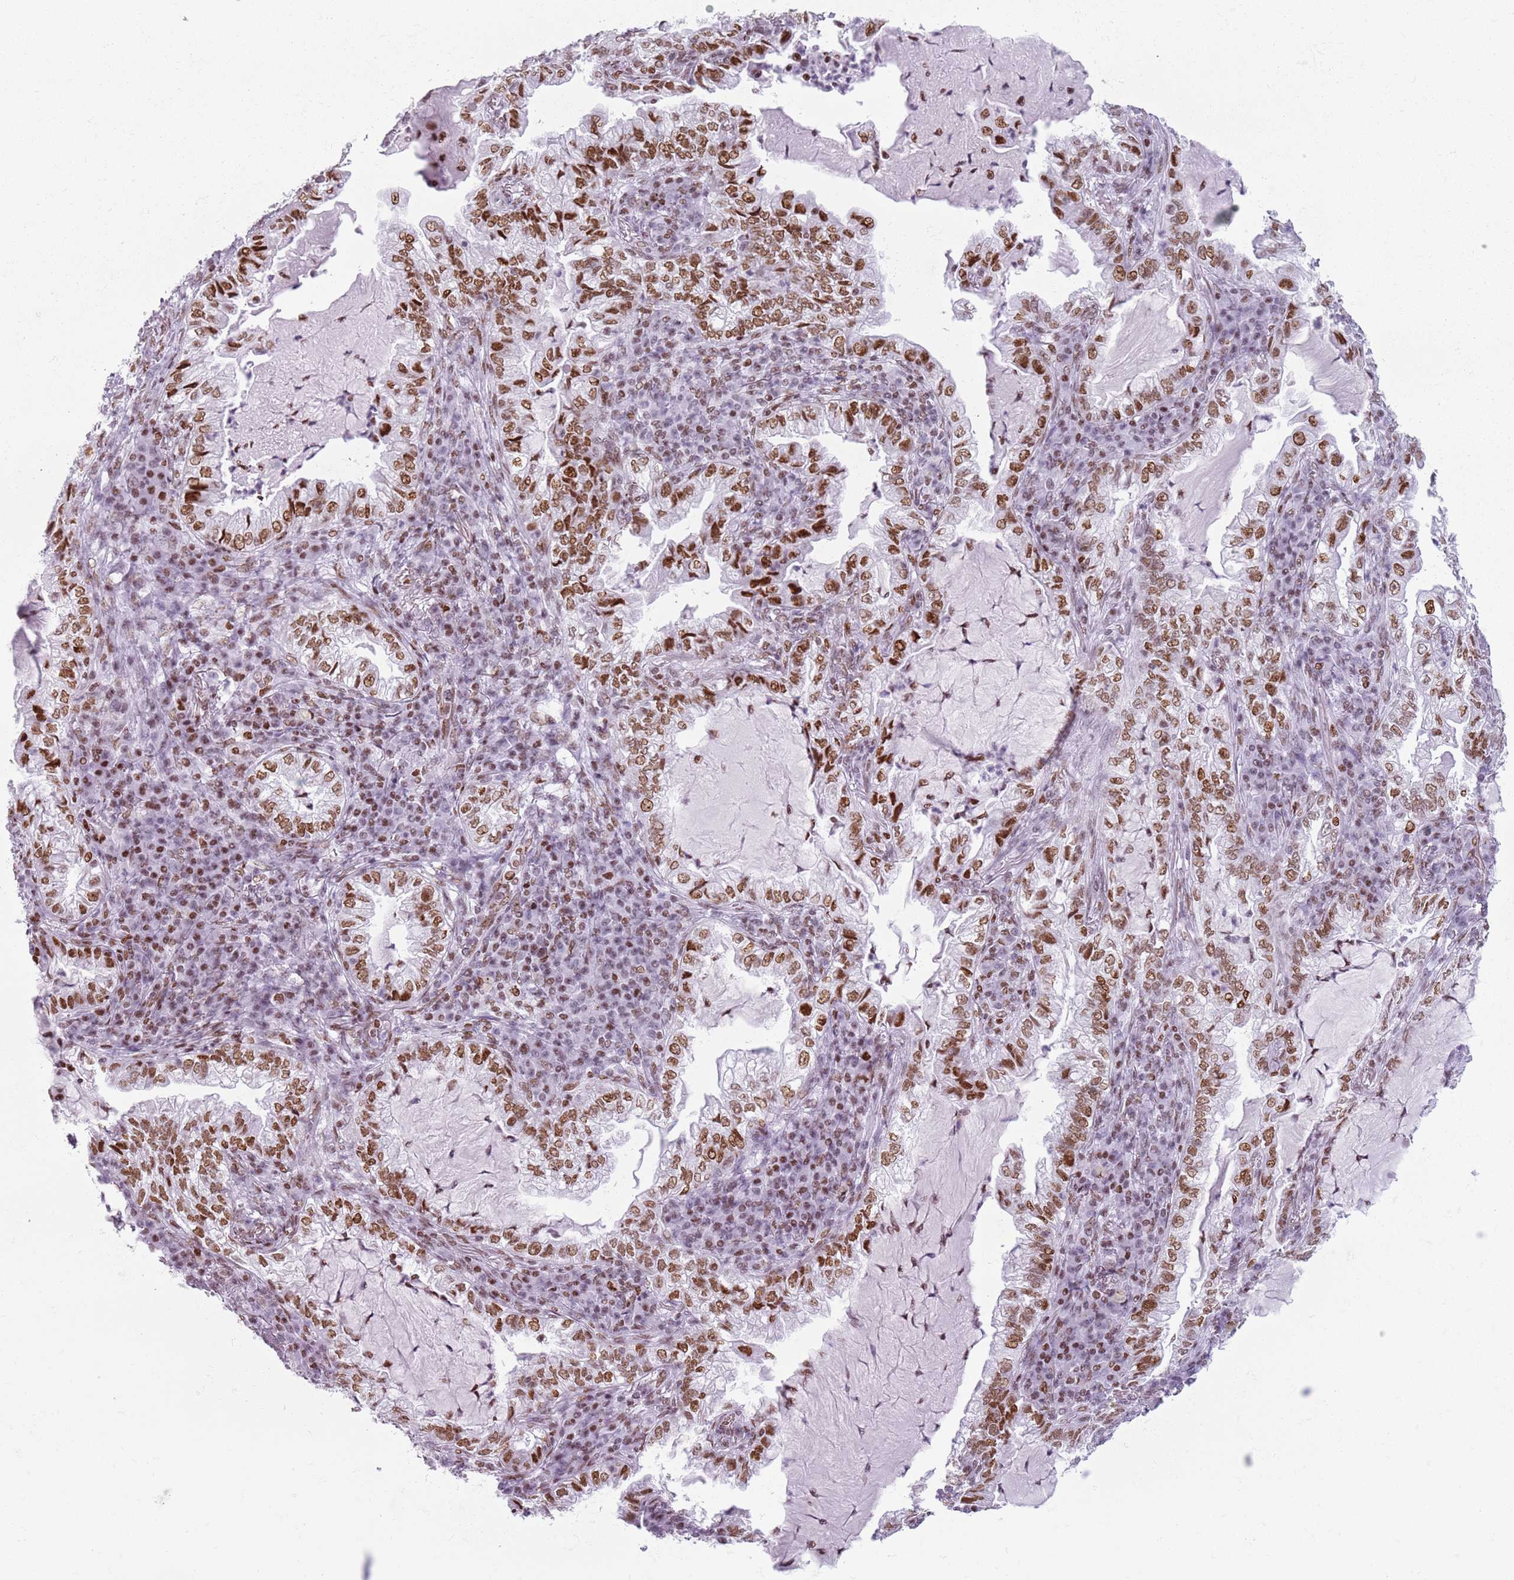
{"staining": {"intensity": "moderate", "quantity": ">75%", "location": "nuclear"}, "tissue": "lung cancer", "cell_type": "Tumor cells", "image_type": "cancer", "snomed": [{"axis": "morphology", "description": "Adenocarcinoma, NOS"}, {"axis": "topography", "description": "Lung"}], "caption": "A medium amount of moderate nuclear staining is appreciated in approximately >75% of tumor cells in lung cancer (adenocarcinoma) tissue.", "gene": "FAM104B", "patient": {"sex": "female", "age": 73}}